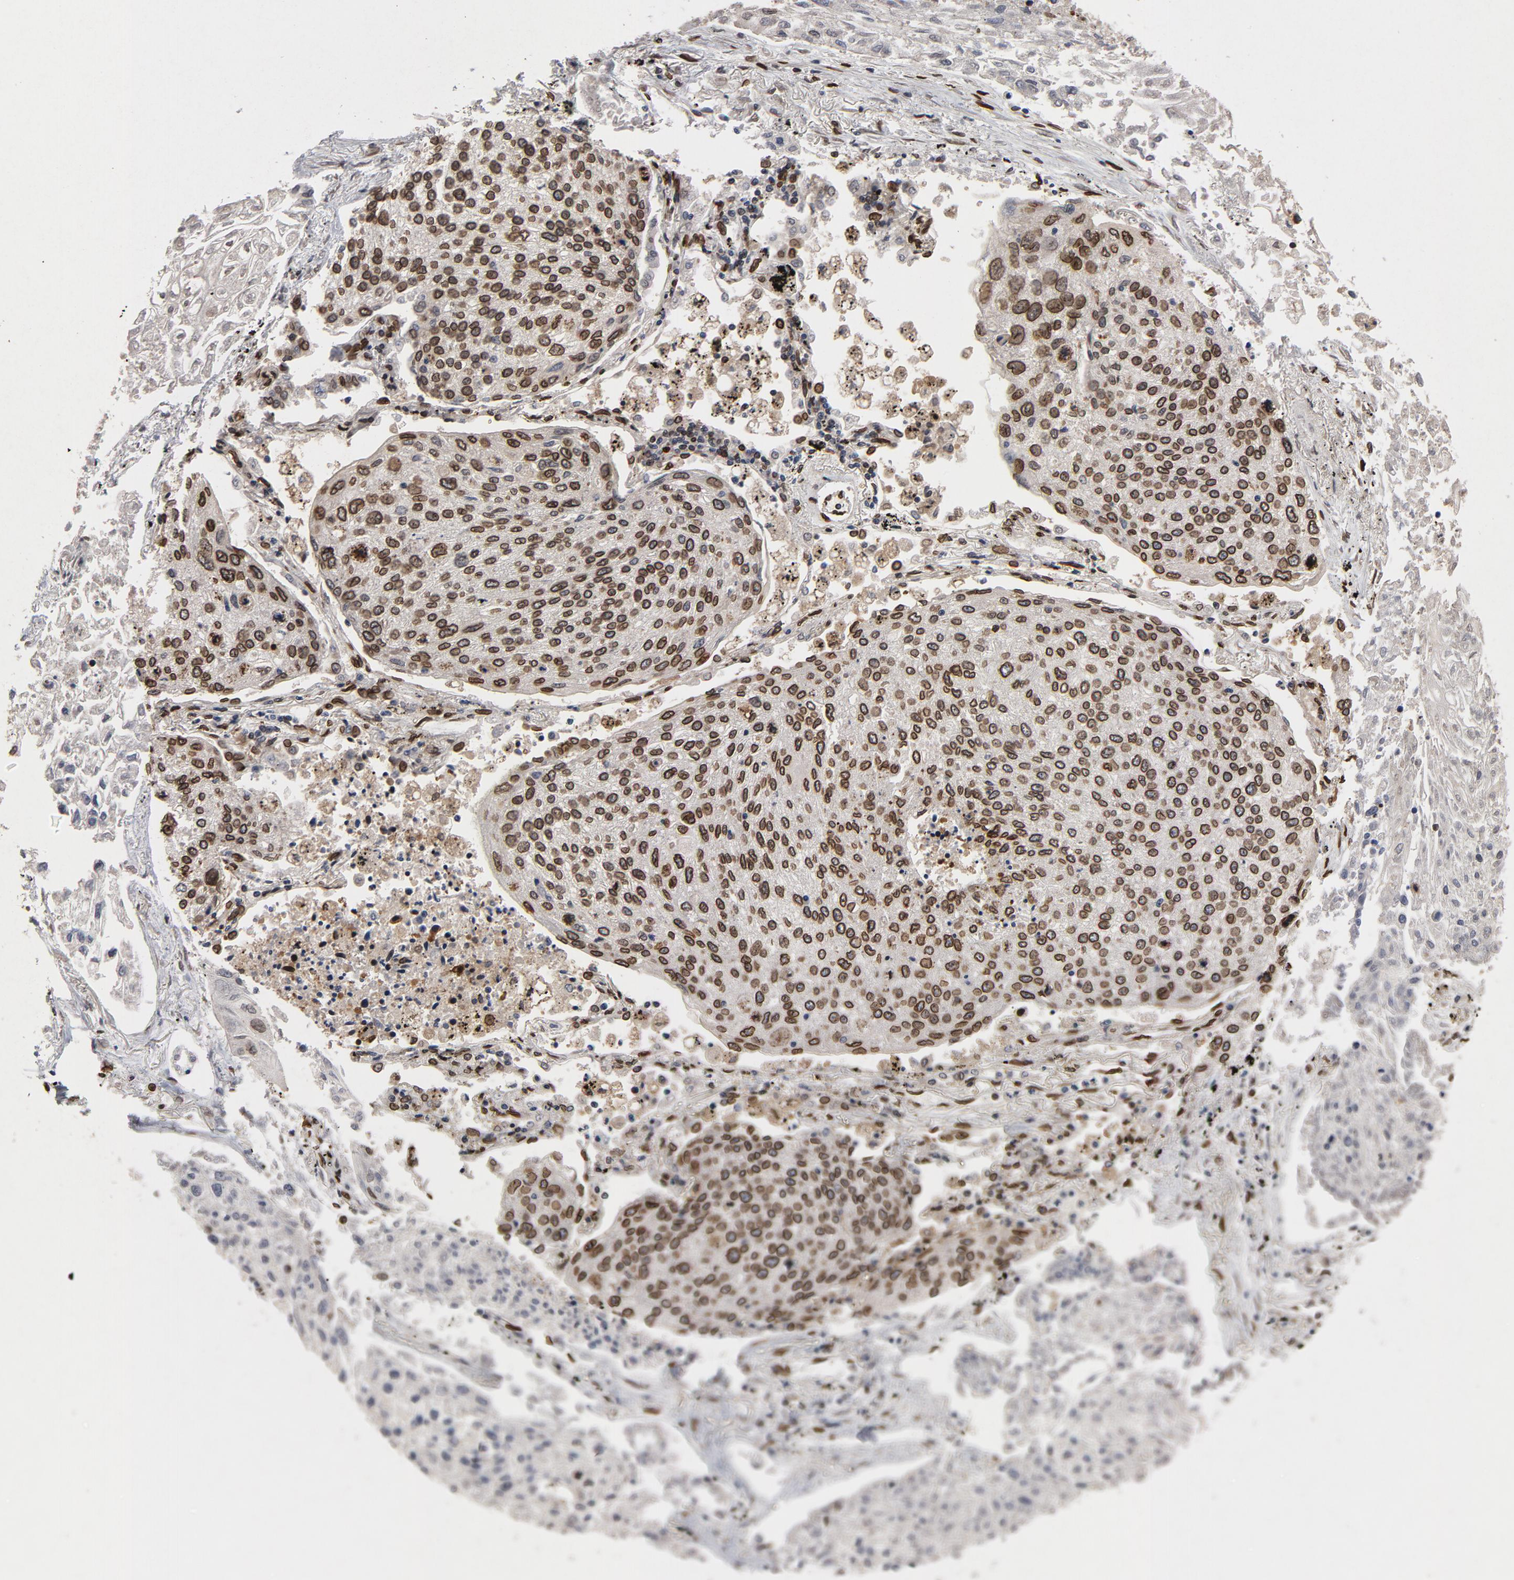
{"staining": {"intensity": "strong", "quantity": ">75%", "location": "cytoplasmic/membranous,nuclear"}, "tissue": "lung cancer", "cell_type": "Tumor cells", "image_type": "cancer", "snomed": [{"axis": "morphology", "description": "Squamous cell carcinoma, NOS"}, {"axis": "topography", "description": "Lung"}], "caption": "Protein expression analysis of human lung cancer (squamous cell carcinoma) reveals strong cytoplasmic/membranous and nuclear positivity in approximately >75% of tumor cells.", "gene": "LMNA", "patient": {"sex": "male", "age": 75}}